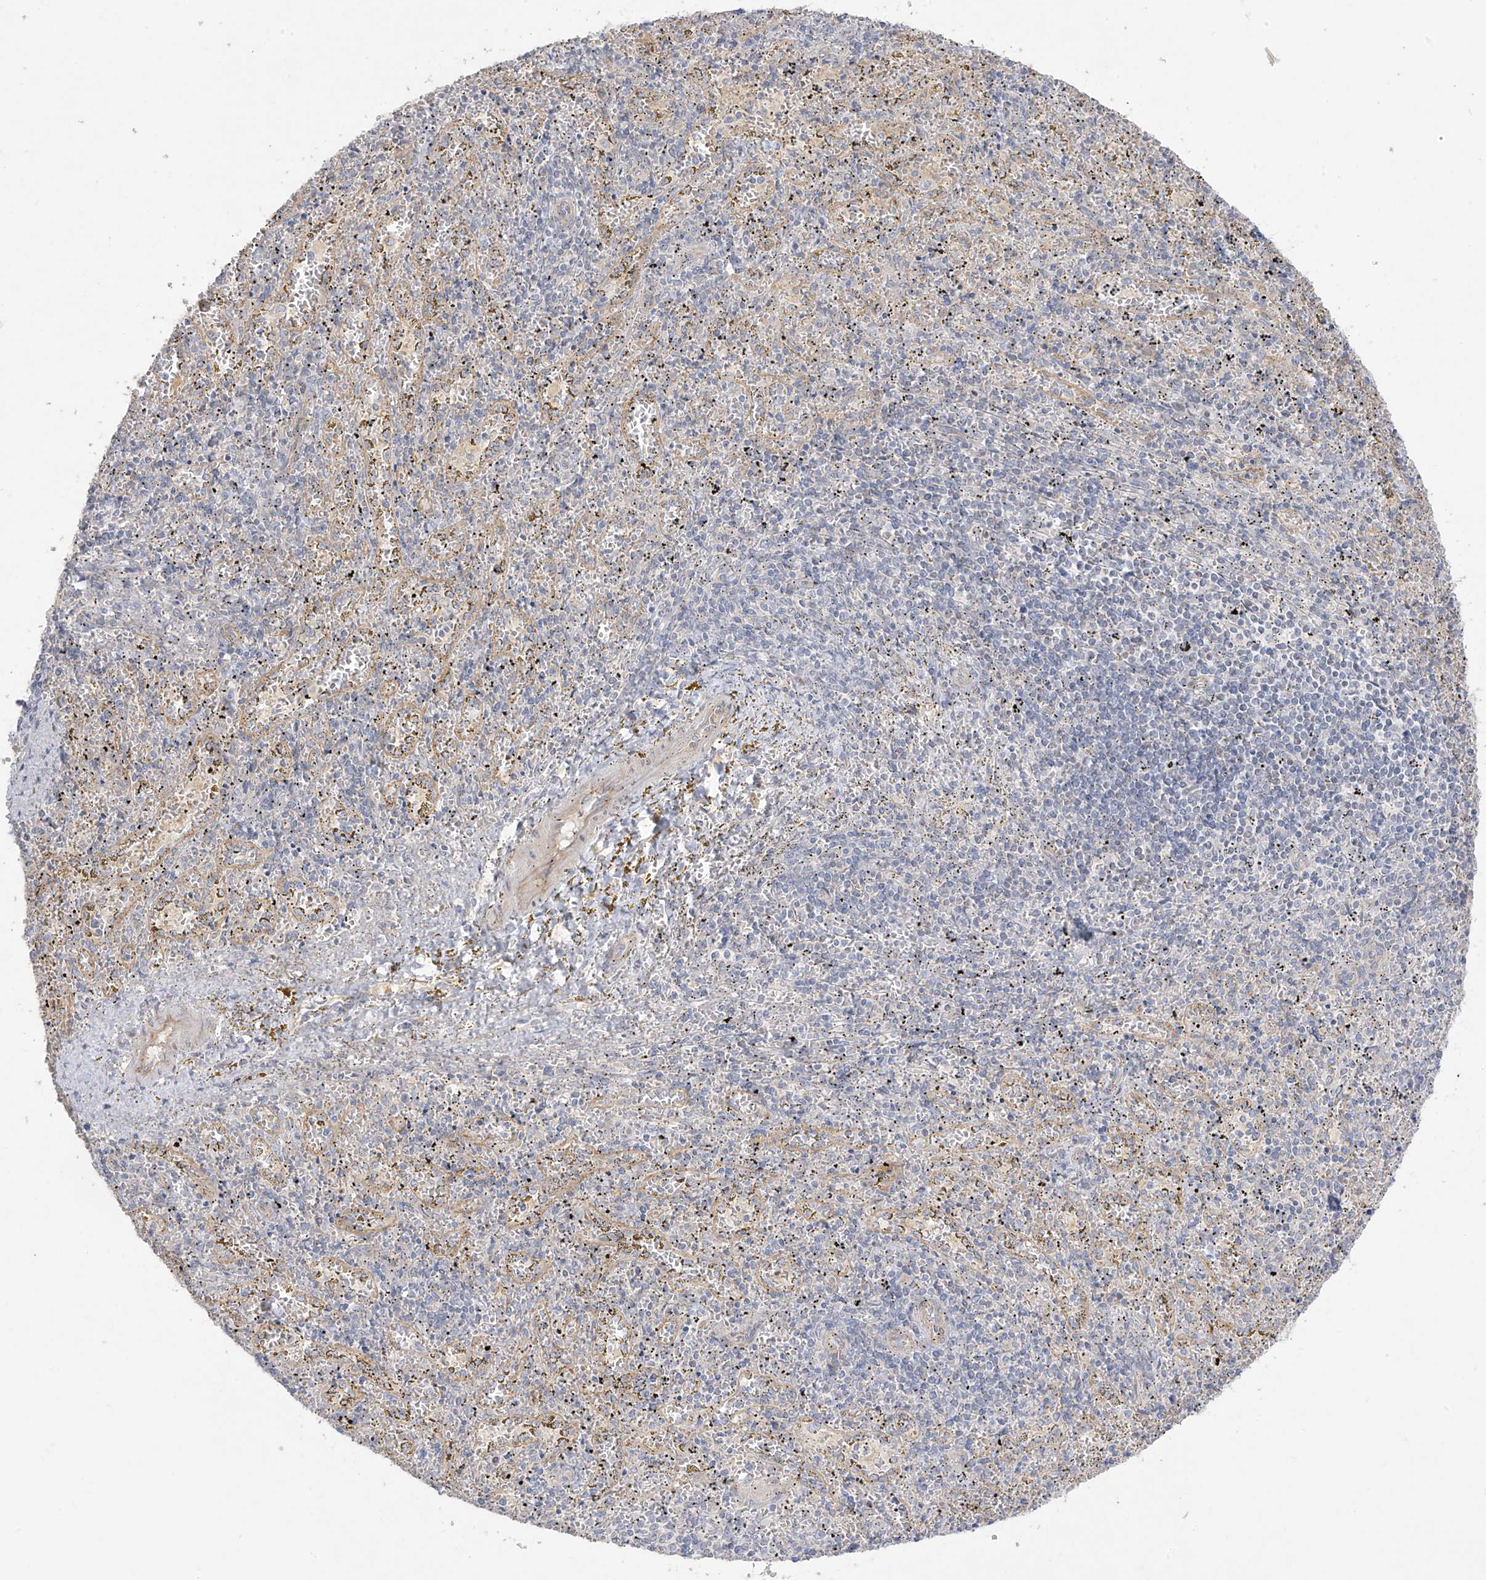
{"staining": {"intensity": "negative", "quantity": "none", "location": "none"}, "tissue": "spleen", "cell_type": "Cells in red pulp", "image_type": "normal", "snomed": [{"axis": "morphology", "description": "Normal tissue, NOS"}, {"axis": "topography", "description": "Spleen"}], "caption": "This is an IHC photomicrograph of benign human spleen. There is no staining in cells in red pulp.", "gene": "EIPR1", "patient": {"sex": "male", "age": 11}}